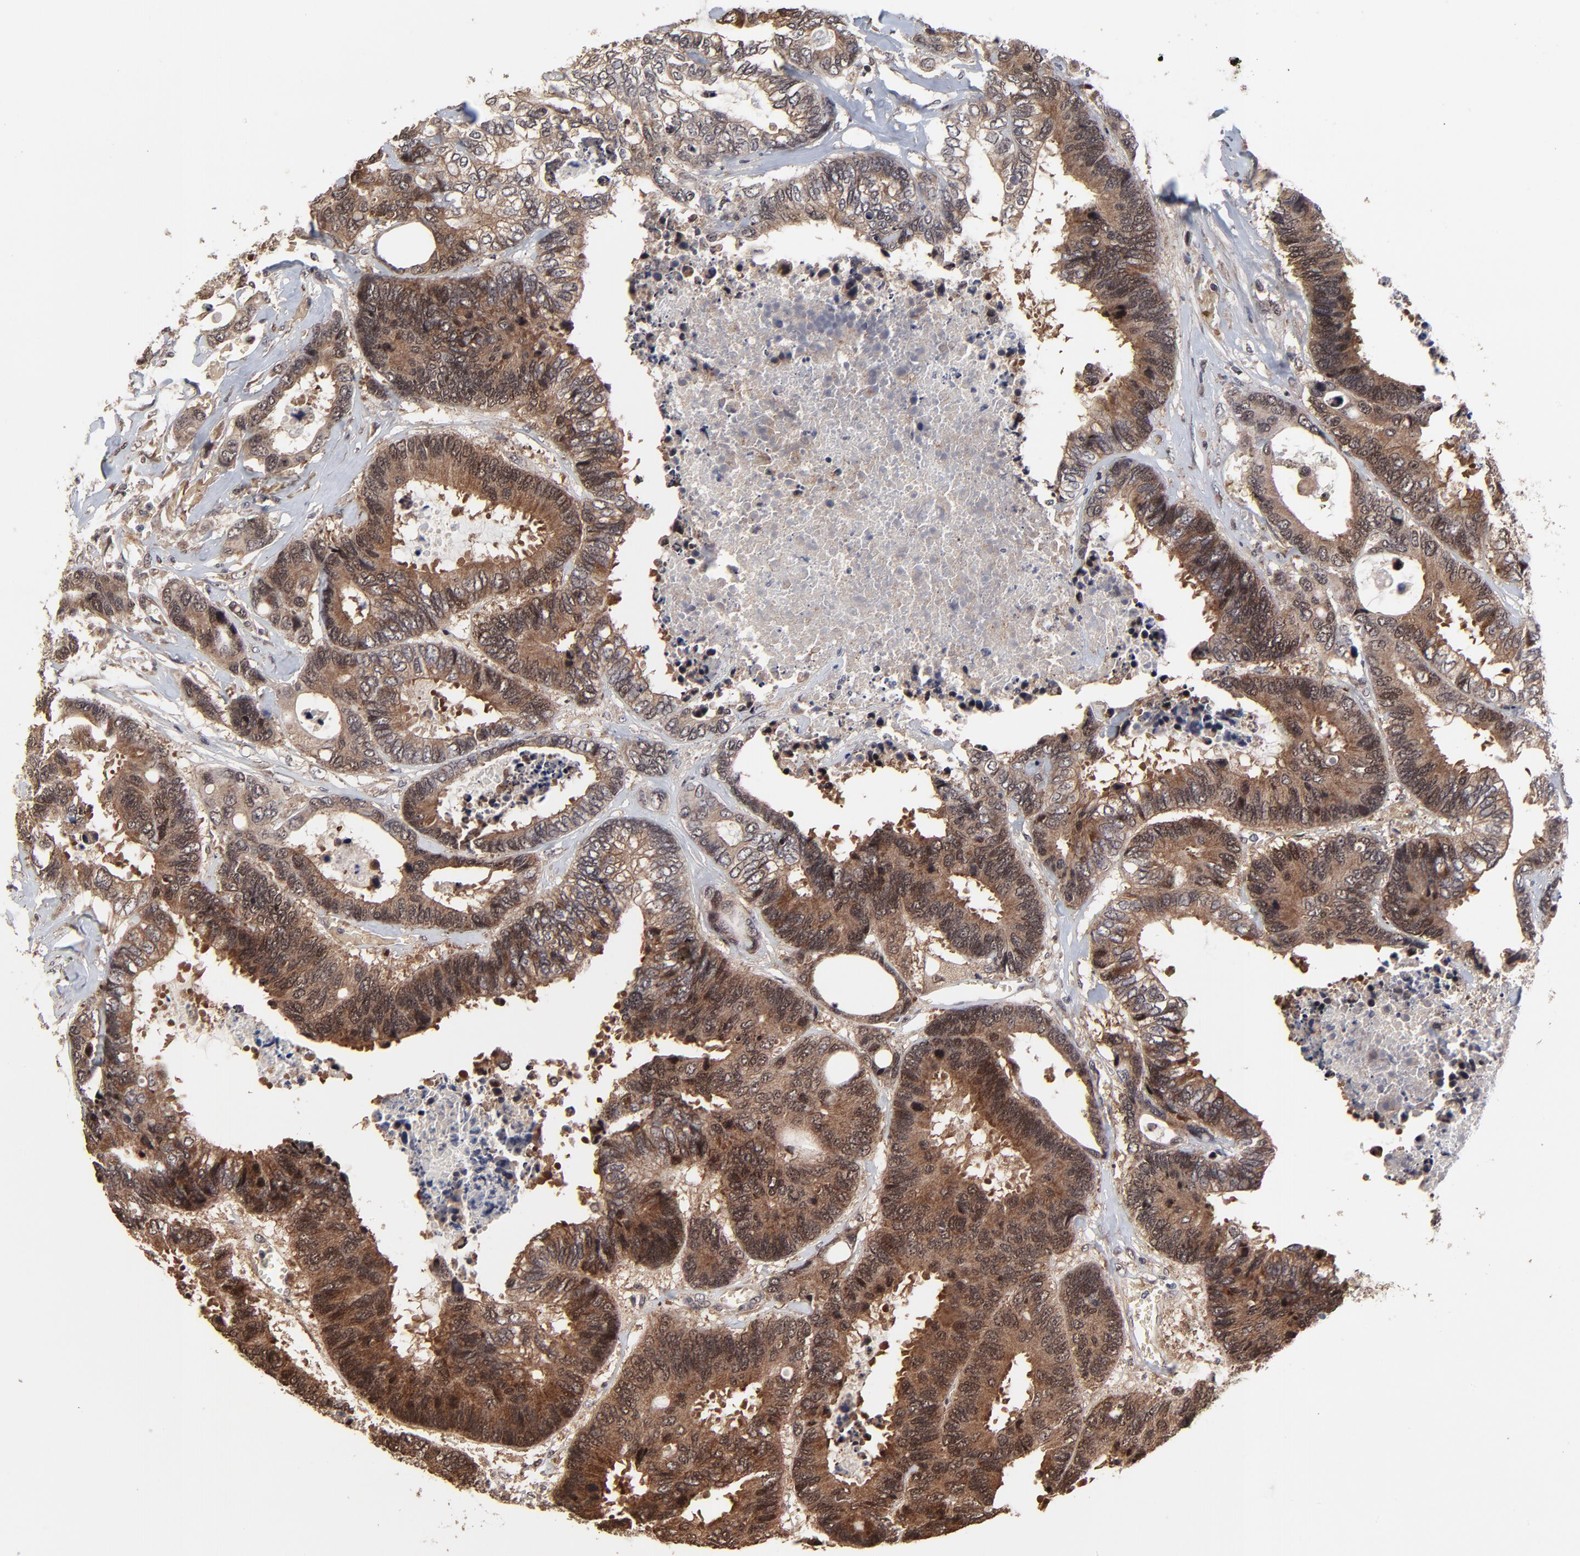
{"staining": {"intensity": "strong", "quantity": ">75%", "location": "cytoplasmic/membranous,nuclear"}, "tissue": "colorectal cancer", "cell_type": "Tumor cells", "image_type": "cancer", "snomed": [{"axis": "morphology", "description": "Adenocarcinoma, NOS"}, {"axis": "topography", "description": "Rectum"}], "caption": "Colorectal cancer tissue demonstrates strong cytoplasmic/membranous and nuclear staining in approximately >75% of tumor cells, visualized by immunohistochemistry. (brown staining indicates protein expression, while blue staining denotes nuclei).", "gene": "FRMD8", "patient": {"sex": "male", "age": 55}}